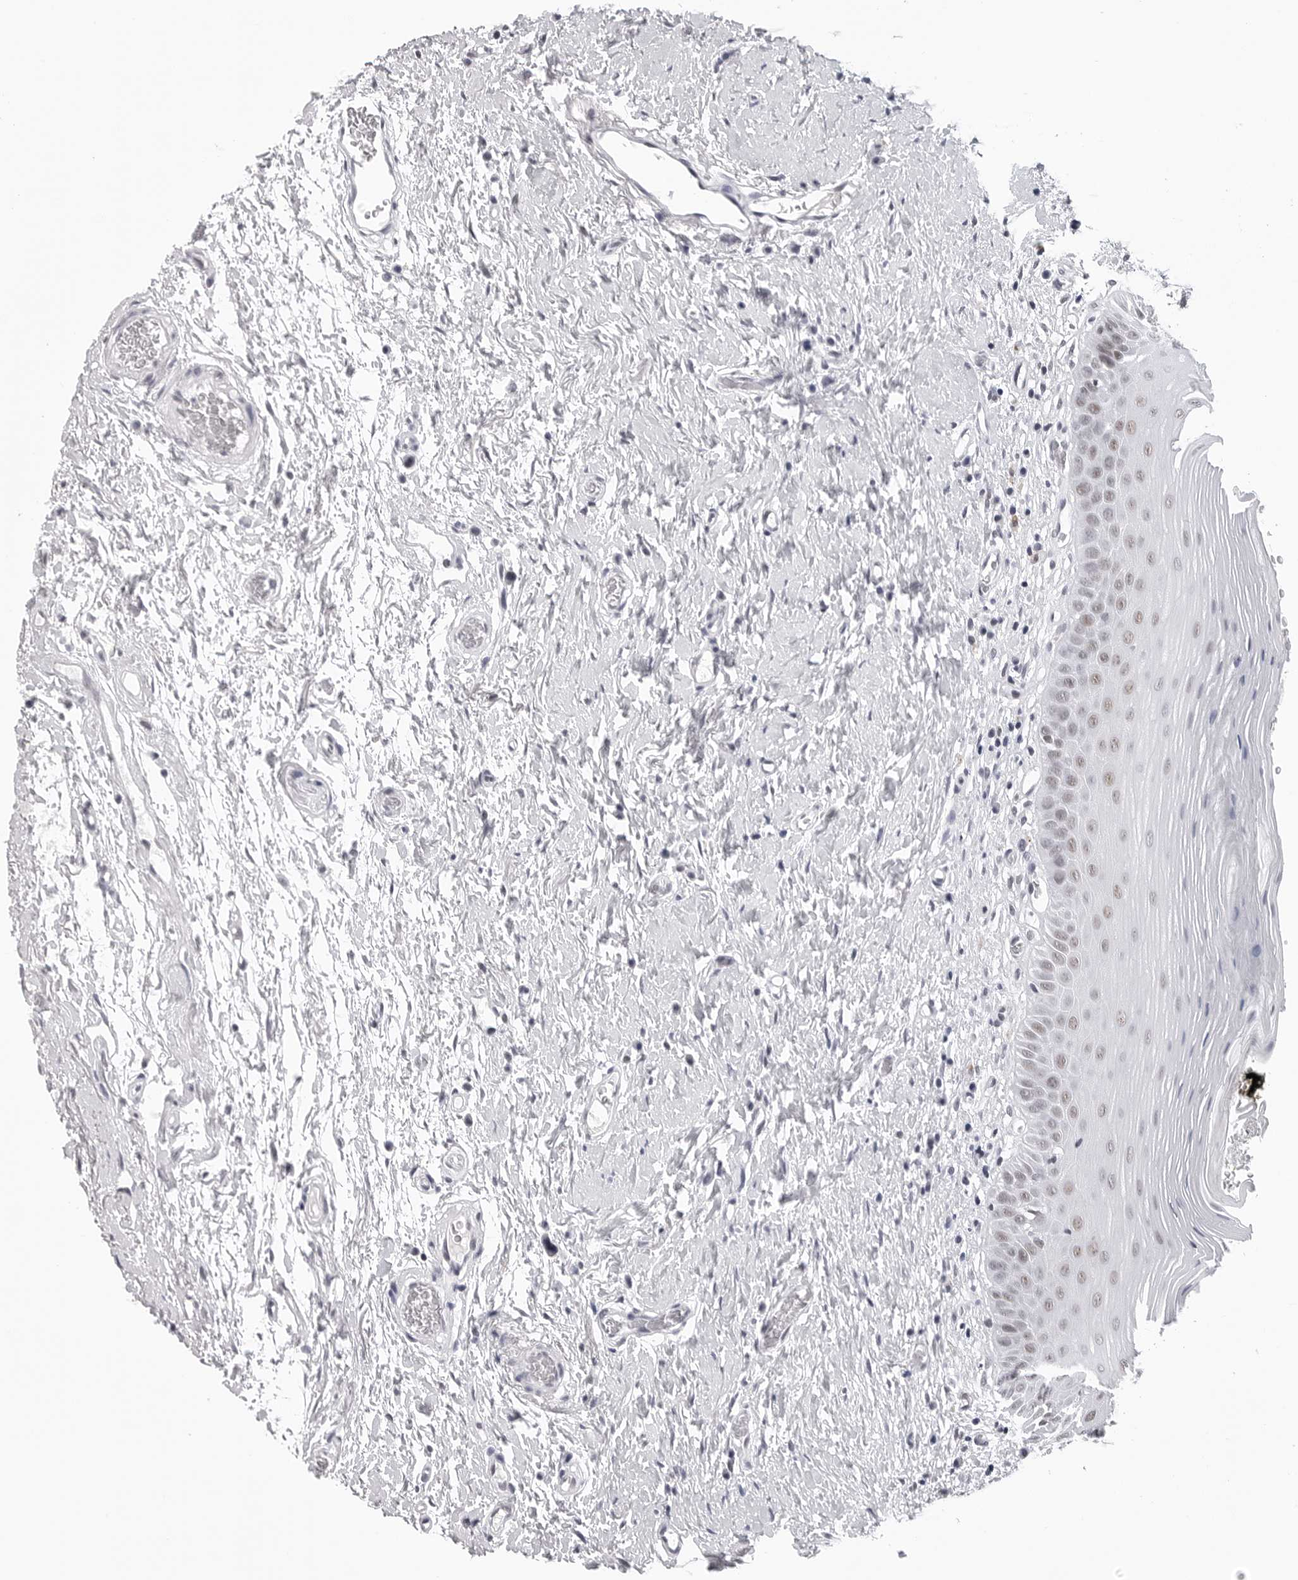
{"staining": {"intensity": "weak", "quantity": "25%-75%", "location": "nuclear"}, "tissue": "oral mucosa", "cell_type": "Squamous epithelial cells", "image_type": "normal", "snomed": [{"axis": "morphology", "description": "Normal tissue, NOS"}, {"axis": "topography", "description": "Oral tissue"}], "caption": "Squamous epithelial cells exhibit low levels of weak nuclear expression in approximately 25%-75% of cells in unremarkable oral mucosa.", "gene": "SF3B4", "patient": {"sex": "male", "age": 82}}